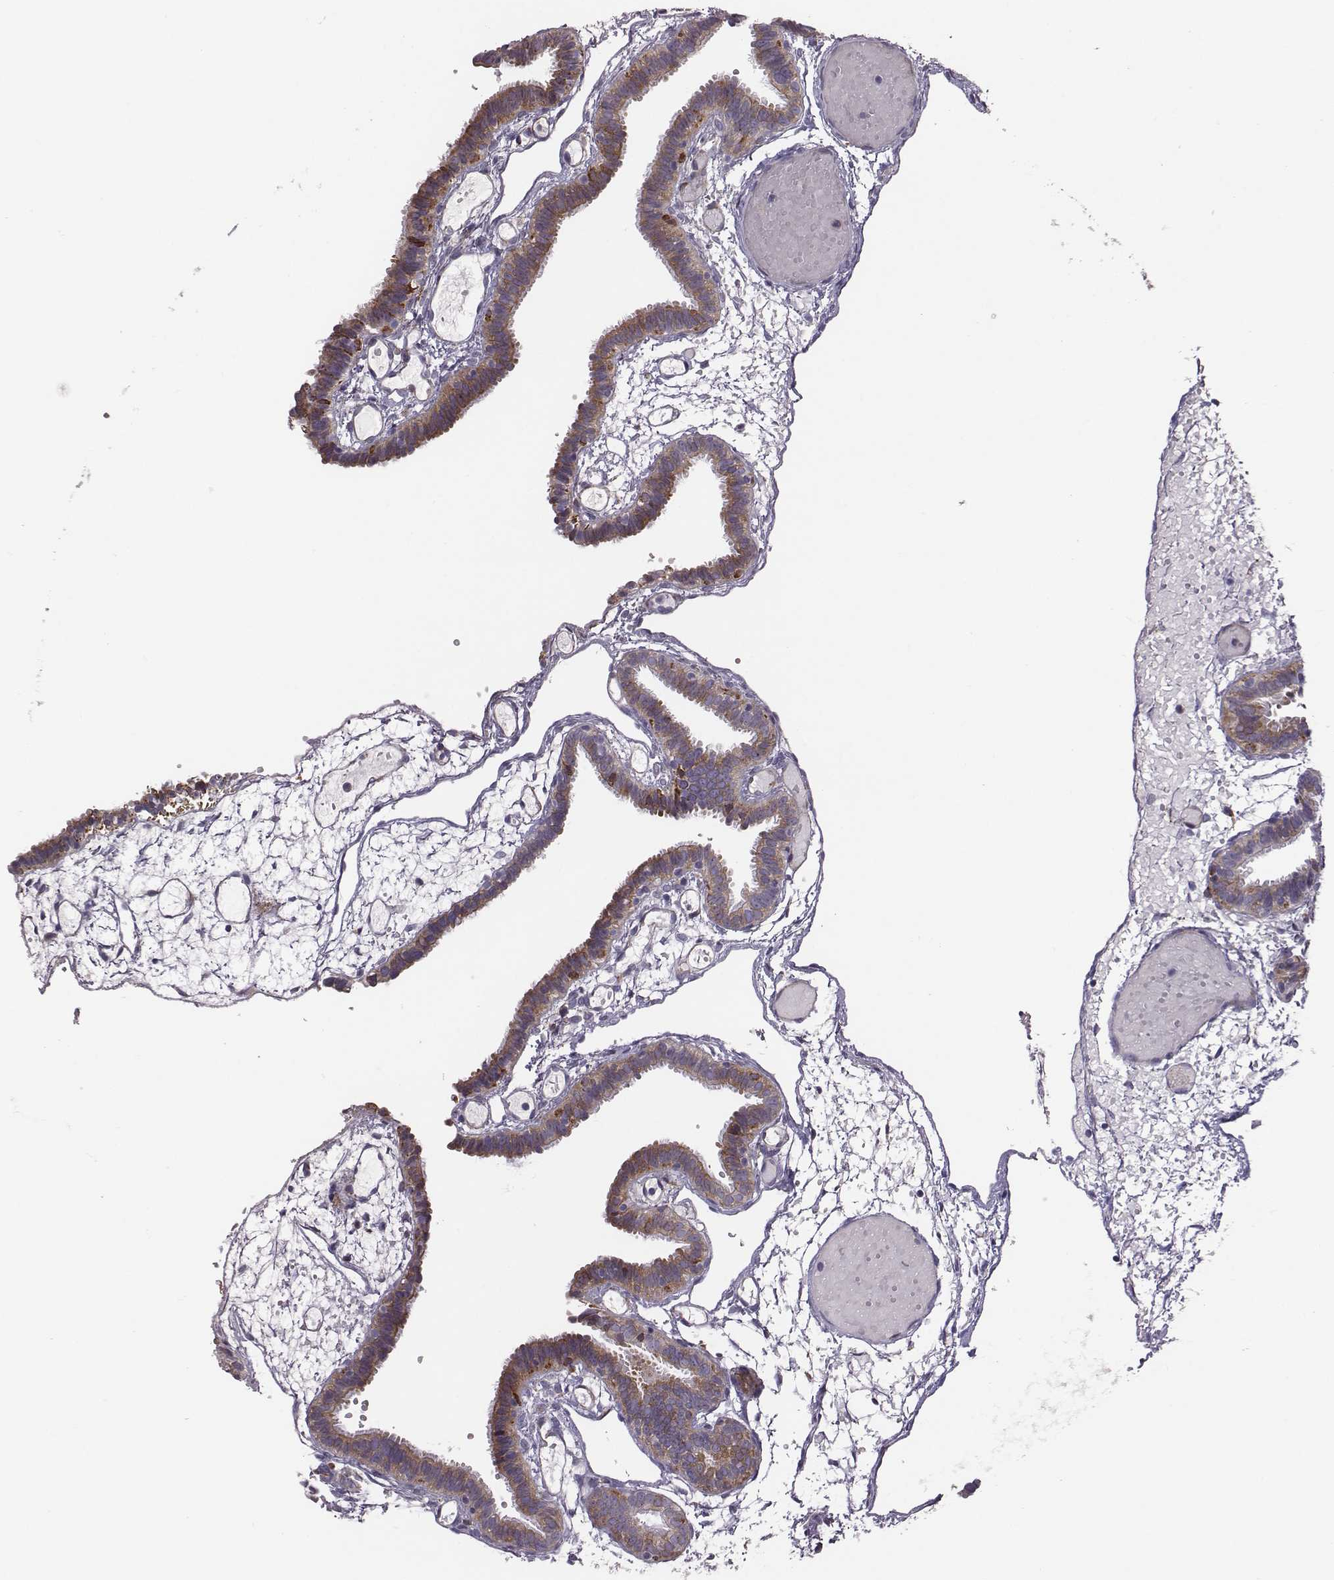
{"staining": {"intensity": "strong", "quantity": ">75%", "location": "cytoplasmic/membranous"}, "tissue": "fallopian tube", "cell_type": "Glandular cells", "image_type": "normal", "snomed": [{"axis": "morphology", "description": "Normal tissue, NOS"}, {"axis": "topography", "description": "Fallopian tube"}], "caption": "This micrograph displays benign fallopian tube stained with immunohistochemistry (IHC) to label a protein in brown. The cytoplasmic/membranous of glandular cells show strong positivity for the protein. Nuclei are counter-stained blue.", "gene": "SELENOI", "patient": {"sex": "female", "age": 37}}